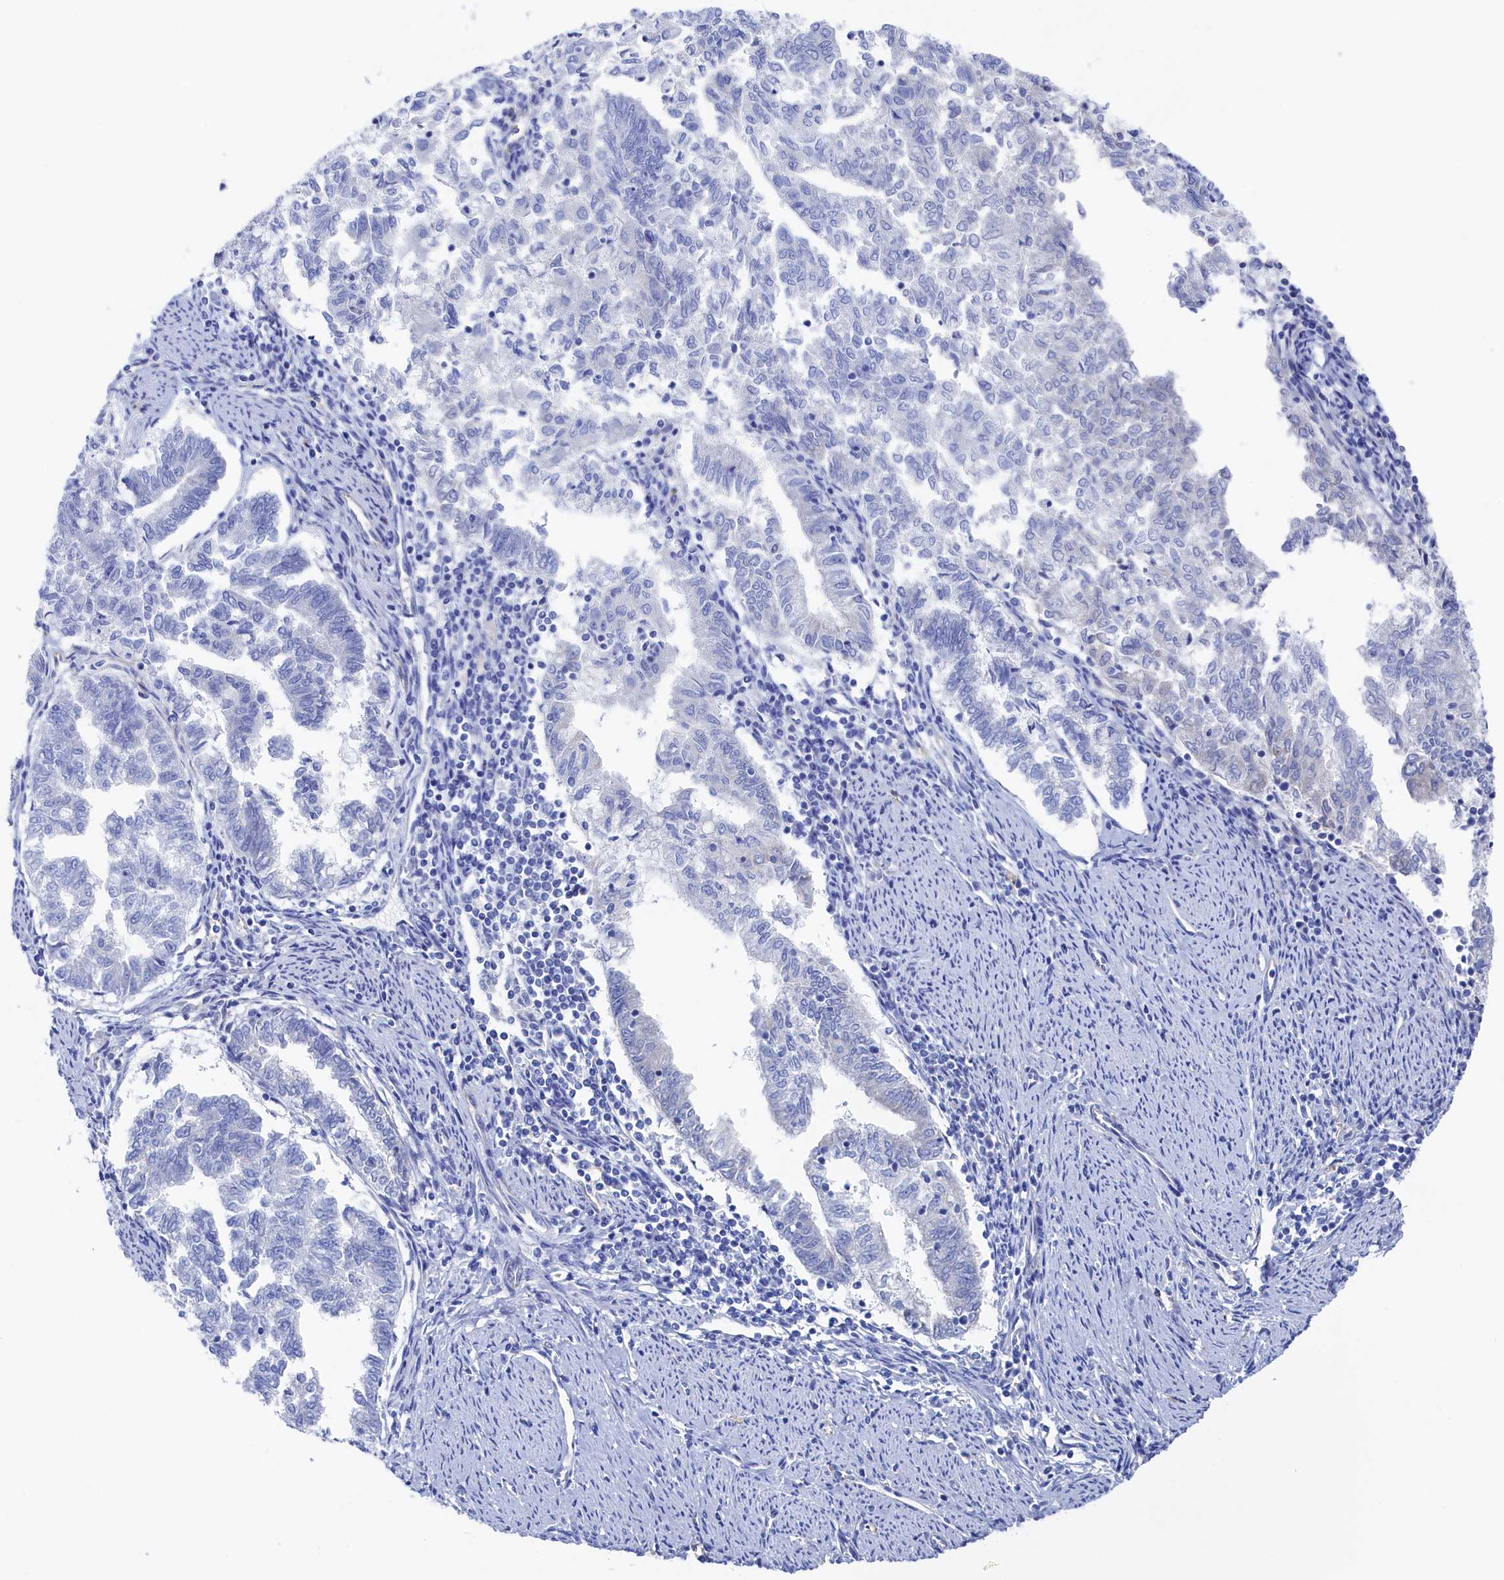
{"staining": {"intensity": "negative", "quantity": "none", "location": "none"}, "tissue": "endometrial cancer", "cell_type": "Tumor cells", "image_type": "cancer", "snomed": [{"axis": "morphology", "description": "Adenocarcinoma, NOS"}, {"axis": "topography", "description": "Endometrium"}], "caption": "The IHC micrograph has no significant positivity in tumor cells of endometrial adenocarcinoma tissue.", "gene": "TMOD2", "patient": {"sex": "female", "age": 79}}